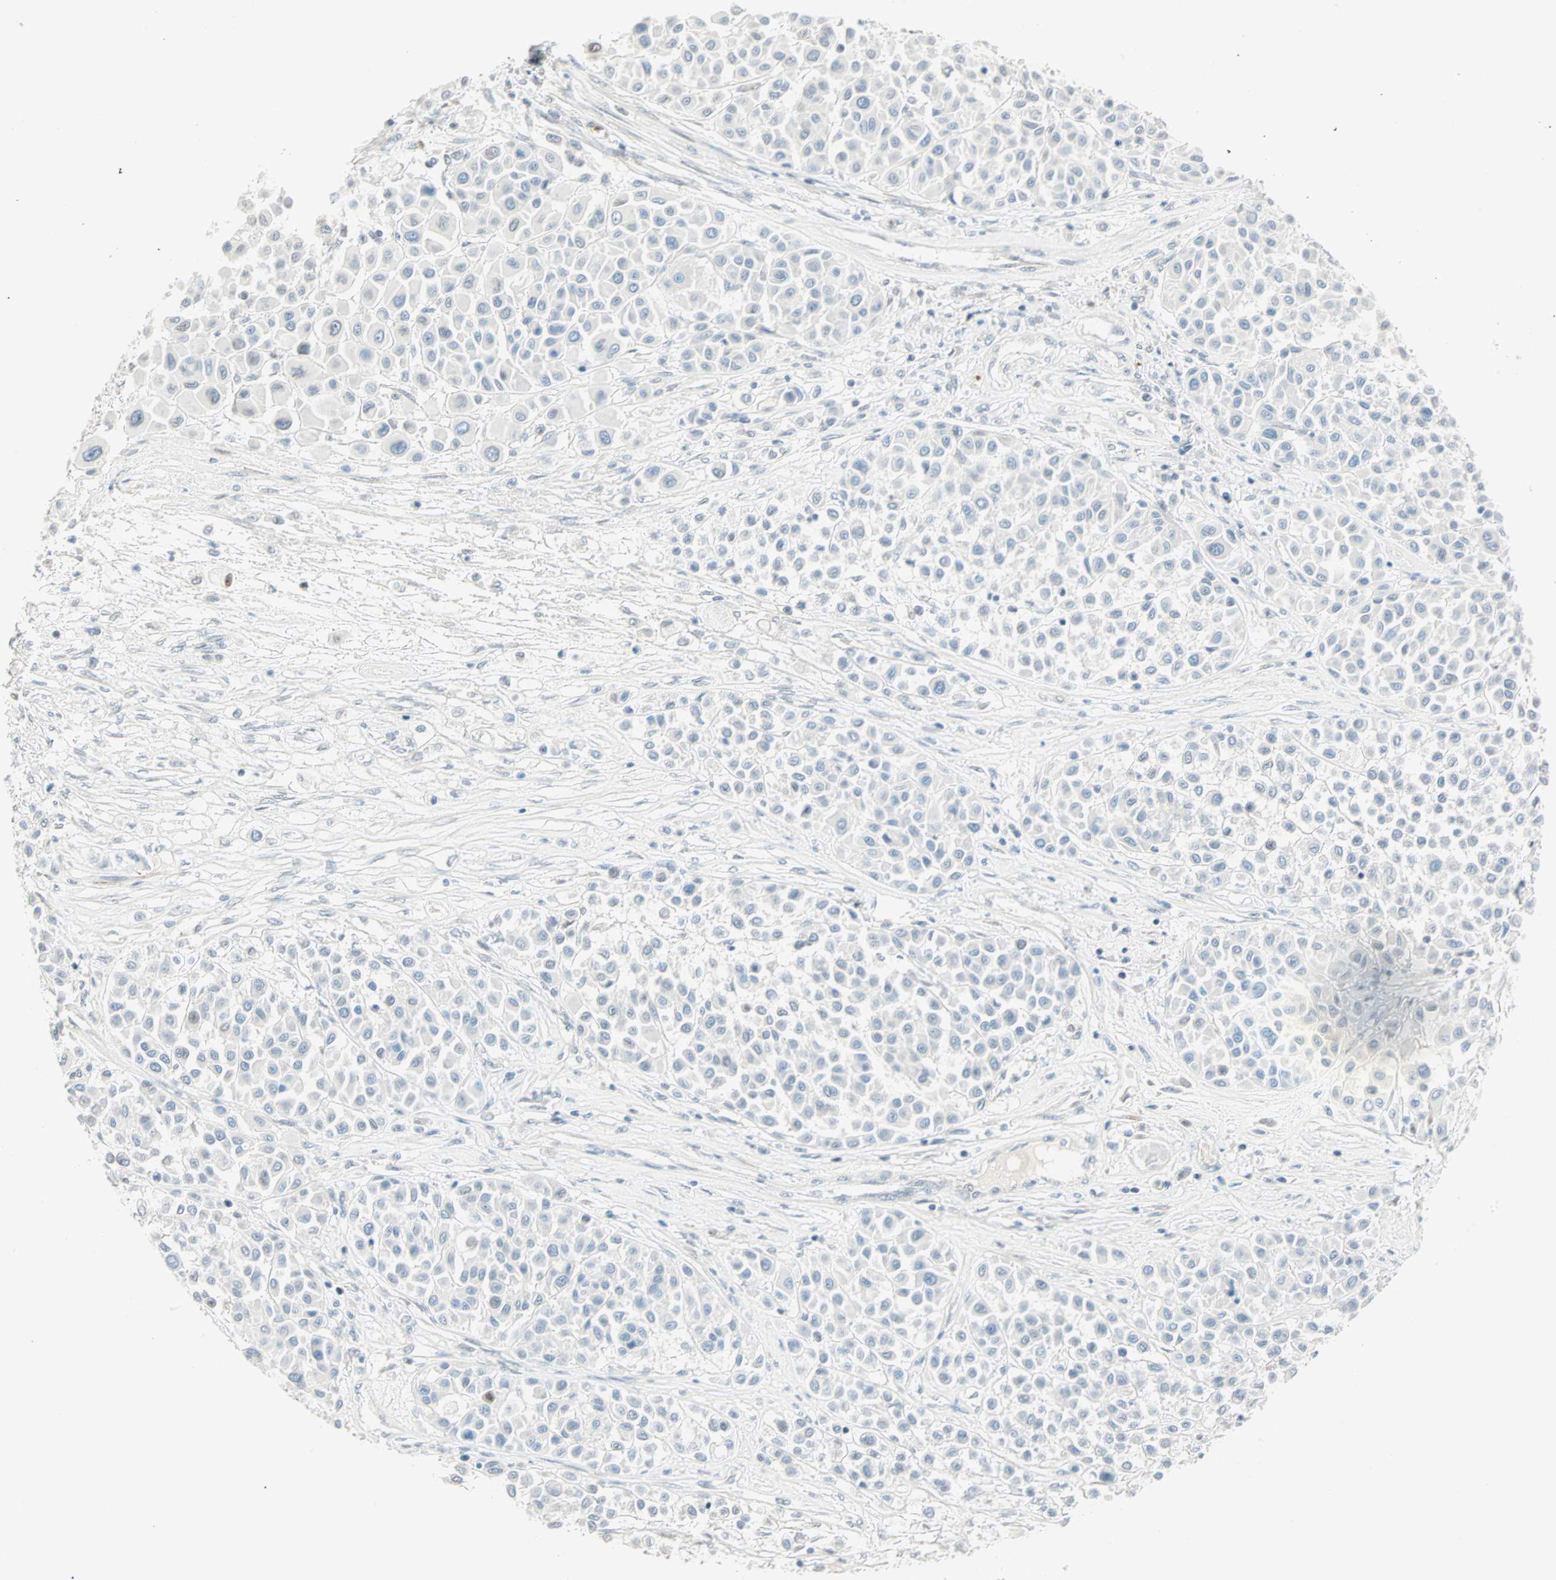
{"staining": {"intensity": "negative", "quantity": "none", "location": "none"}, "tissue": "melanoma", "cell_type": "Tumor cells", "image_type": "cancer", "snomed": [{"axis": "morphology", "description": "Malignant melanoma, Metastatic site"}, {"axis": "topography", "description": "Soft tissue"}], "caption": "This is a photomicrograph of immunohistochemistry (IHC) staining of melanoma, which shows no positivity in tumor cells.", "gene": "BCAN", "patient": {"sex": "male", "age": 41}}